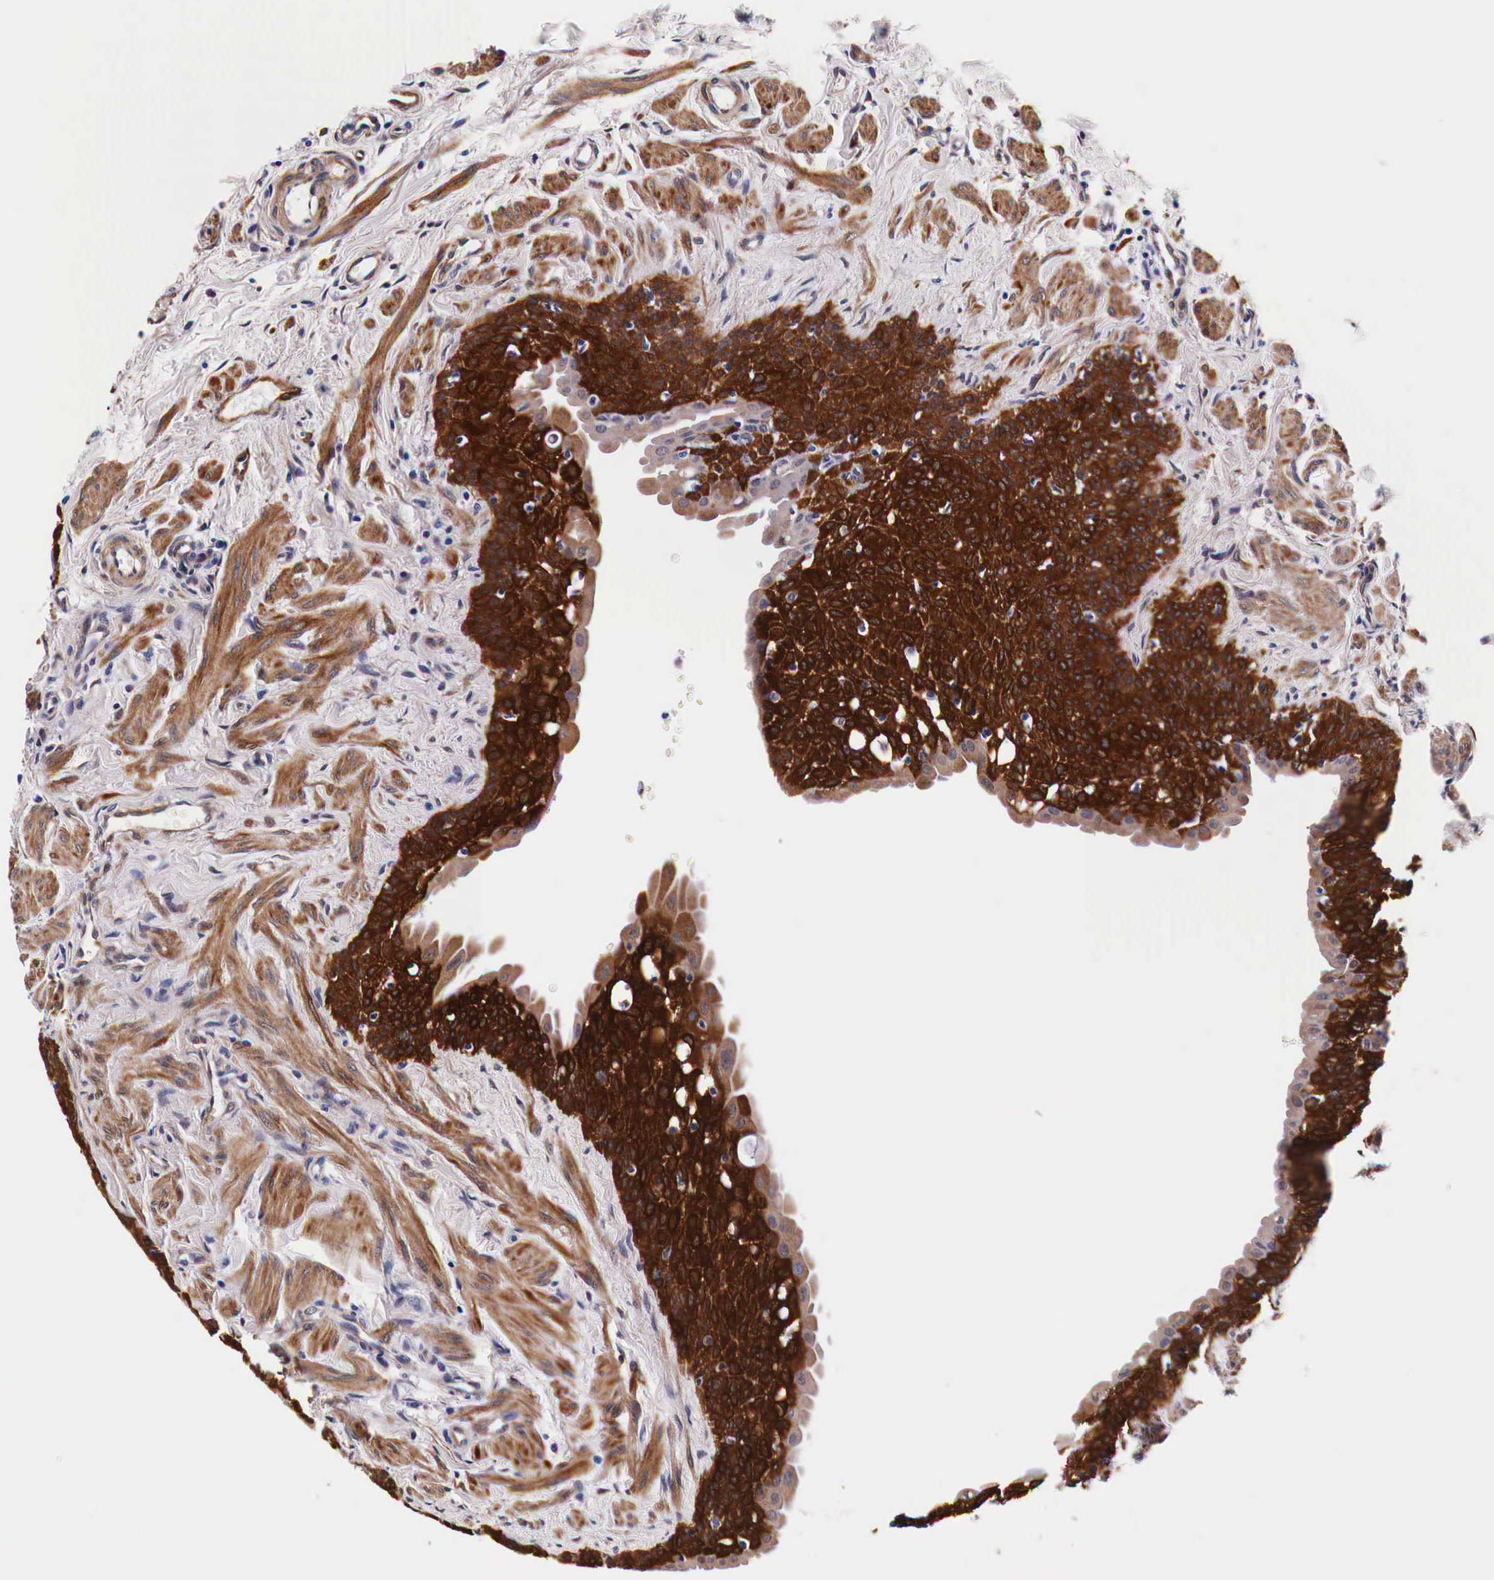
{"staining": {"intensity": "strong", "quantity": ">75%", "location": "cytoplasmic/membranous"}, "tissue": "fallopian tube", "cell_type": "Glandular cells", "image_type": "normal", "snomed": [{"axis": "morphology", "description": "Normal tissue, NOS"}, {"axis": "topography", "description": "Fallopian tube"}], "caption": "About >75% of glandular cells in benign fallopian tube show strong cytoplasmic/membranous protein positivity as visualized by brown immunohistochemical staining.", "gene": "HSPB1", "patient": {"sex": "female", "age": 32}}